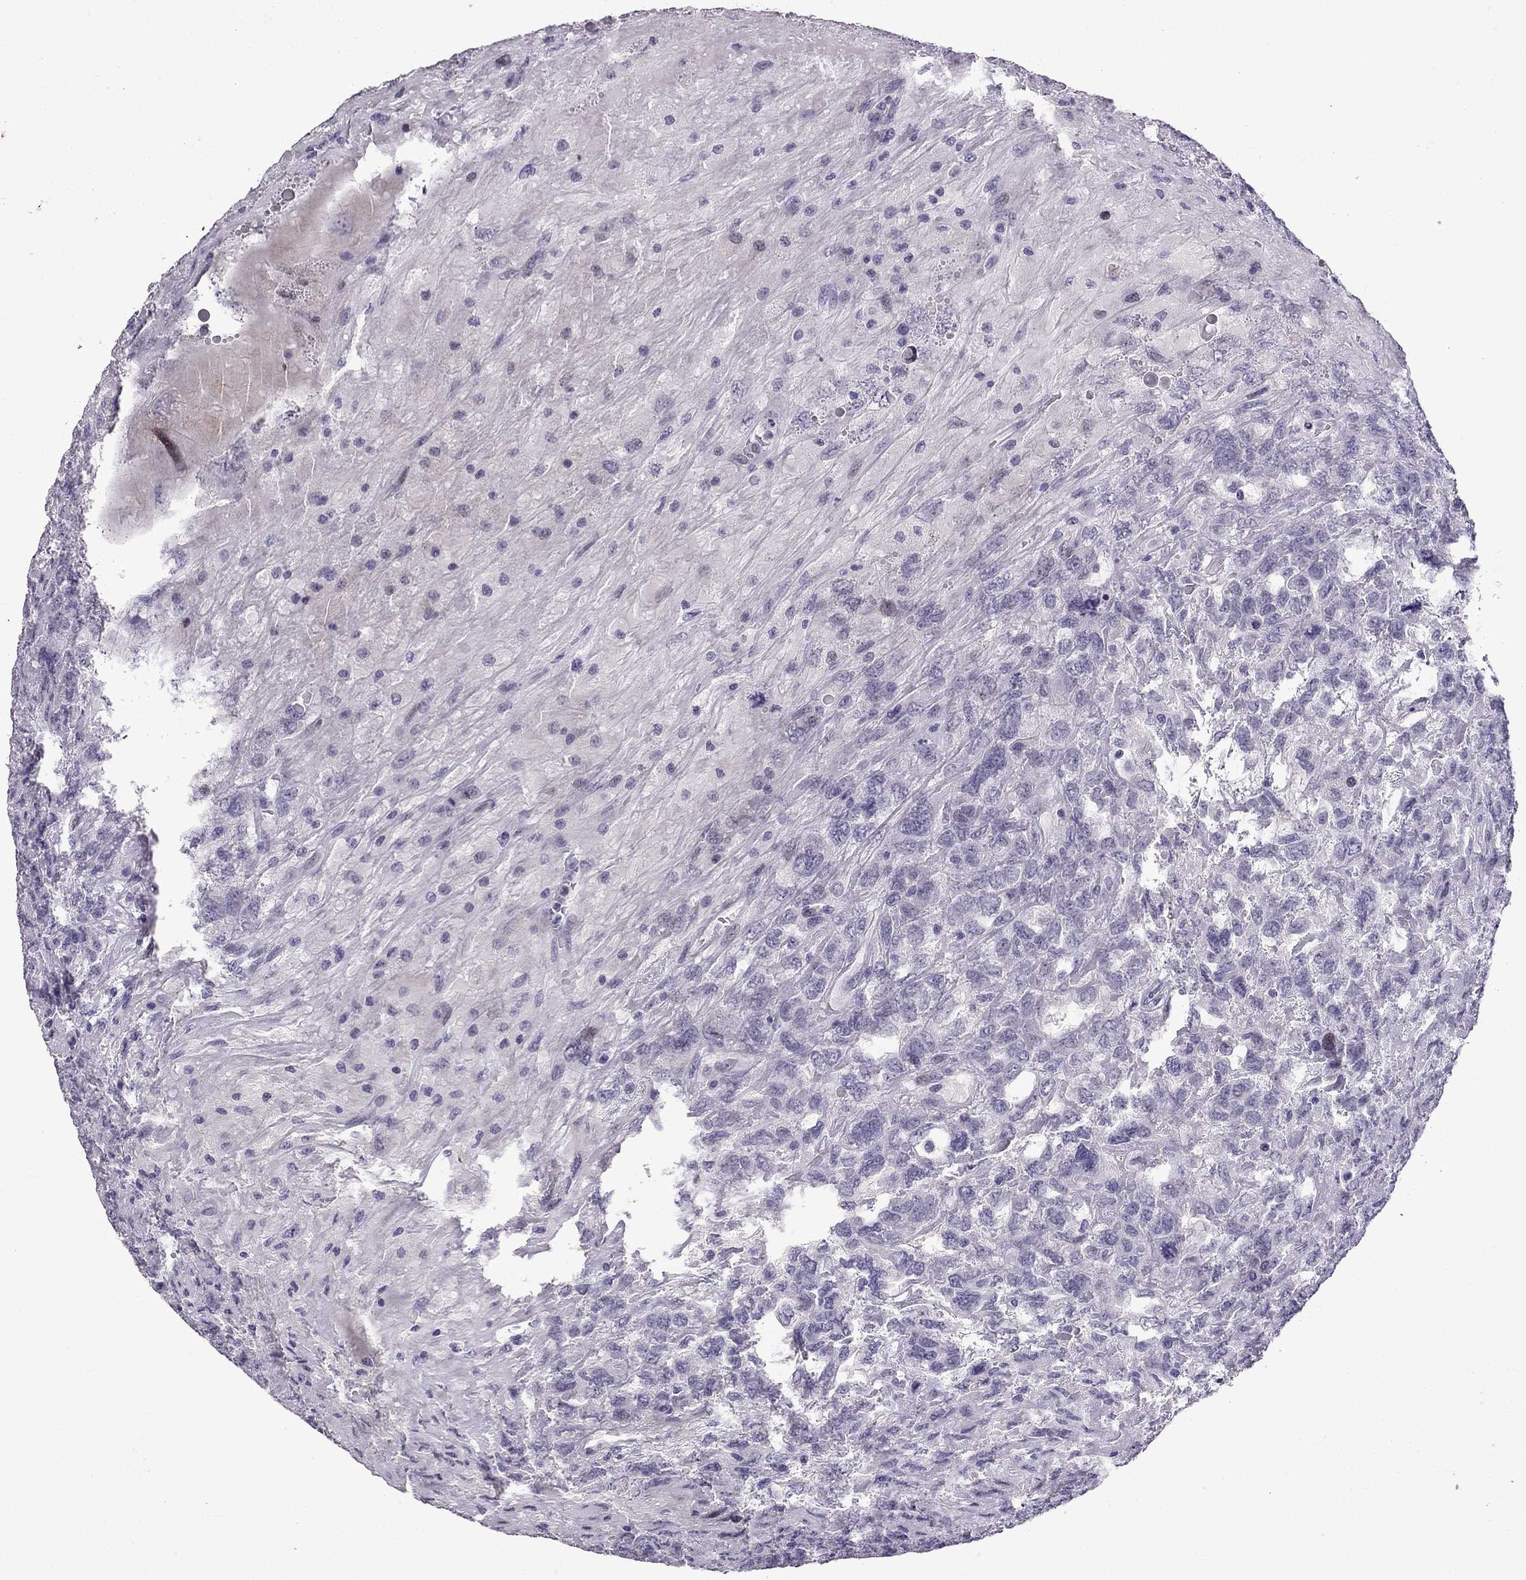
{"staining": {"intensity": "negative", "quantity": "none", "location": "none"}, "tissue": "testis cancer", "cell_type": "Tumor cells", "image_type": "cancer", "snomed": [{"axis": "morphology", "description": "Seminoma, NOS"}, {"axis": "topography", "description": "Testis"}], "caption": "DAB (3,3'-diaminobenzidine) immunohistochemical staining of human testis cancer (seminoma) reveals no significant positivity in tumor cells. (Stains: DAB immunohistochemistry (IHC) with hematoxylin counter stain, Microscopy: brightfield microscopy at high magnification).", "gene": "TTN", "patient": {"sex": "male", "age": 52}}